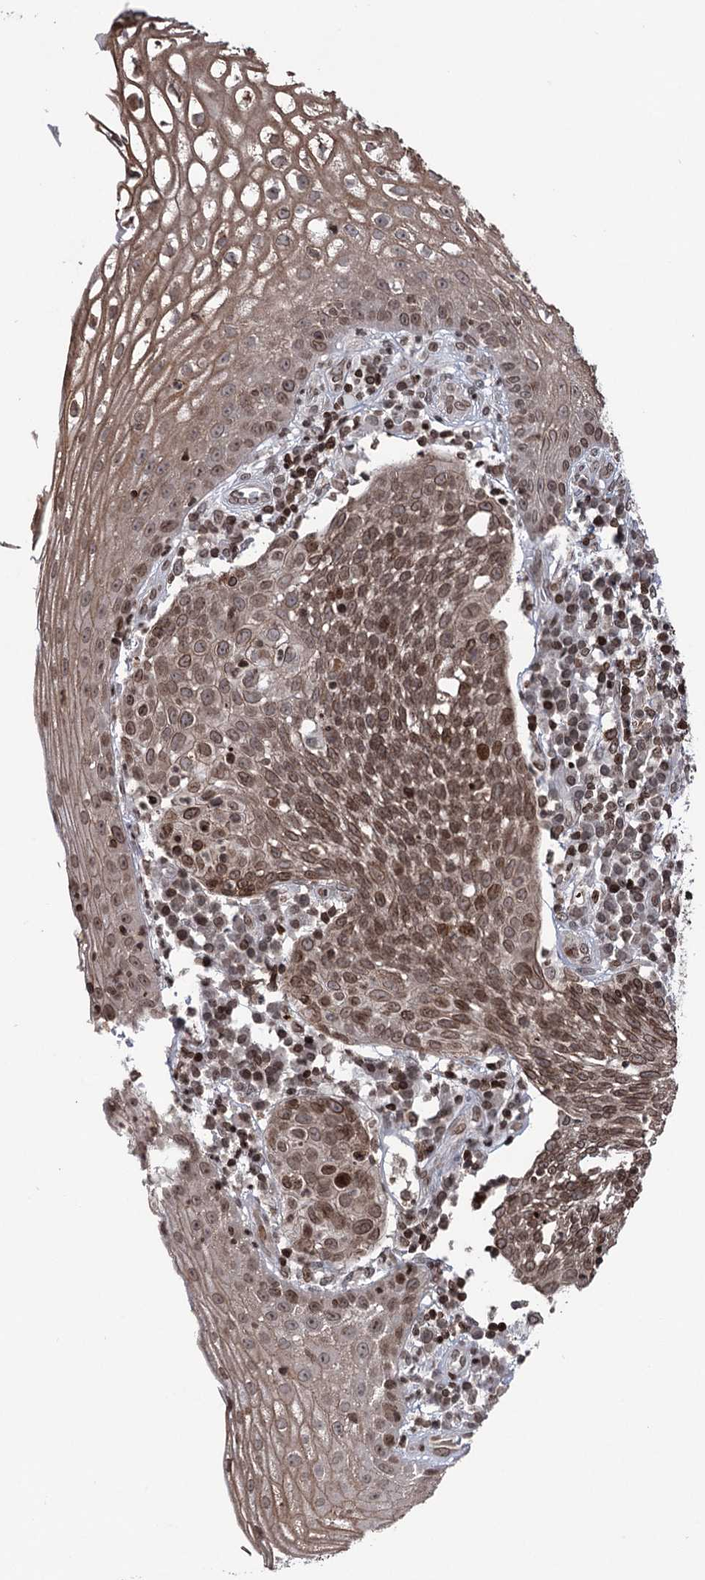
{"staining": {"intensity": "moderate", "quantity": ">75%", "location": "nuclear"}, "tissue": "cervical cancer", "cell_type": "Tumor cells", "image_type": "cancer", "snomed": [{"axis": "morphology", "description": "Squamous cell carcinoma, NOS"}, {"axis": "topography", "description": "Cervix"}], "caption": "IHC image of neoplastic tissue: squamous cell carcinoma (cervical) stained using immunohistochemistry shows medium levels of moderate protein expression localized specifically in the nuclear of tumor cells, appearing as a nuclear brown color.", "gene": "CCDC77", "patient": {"sex": "female", "age": 34}}